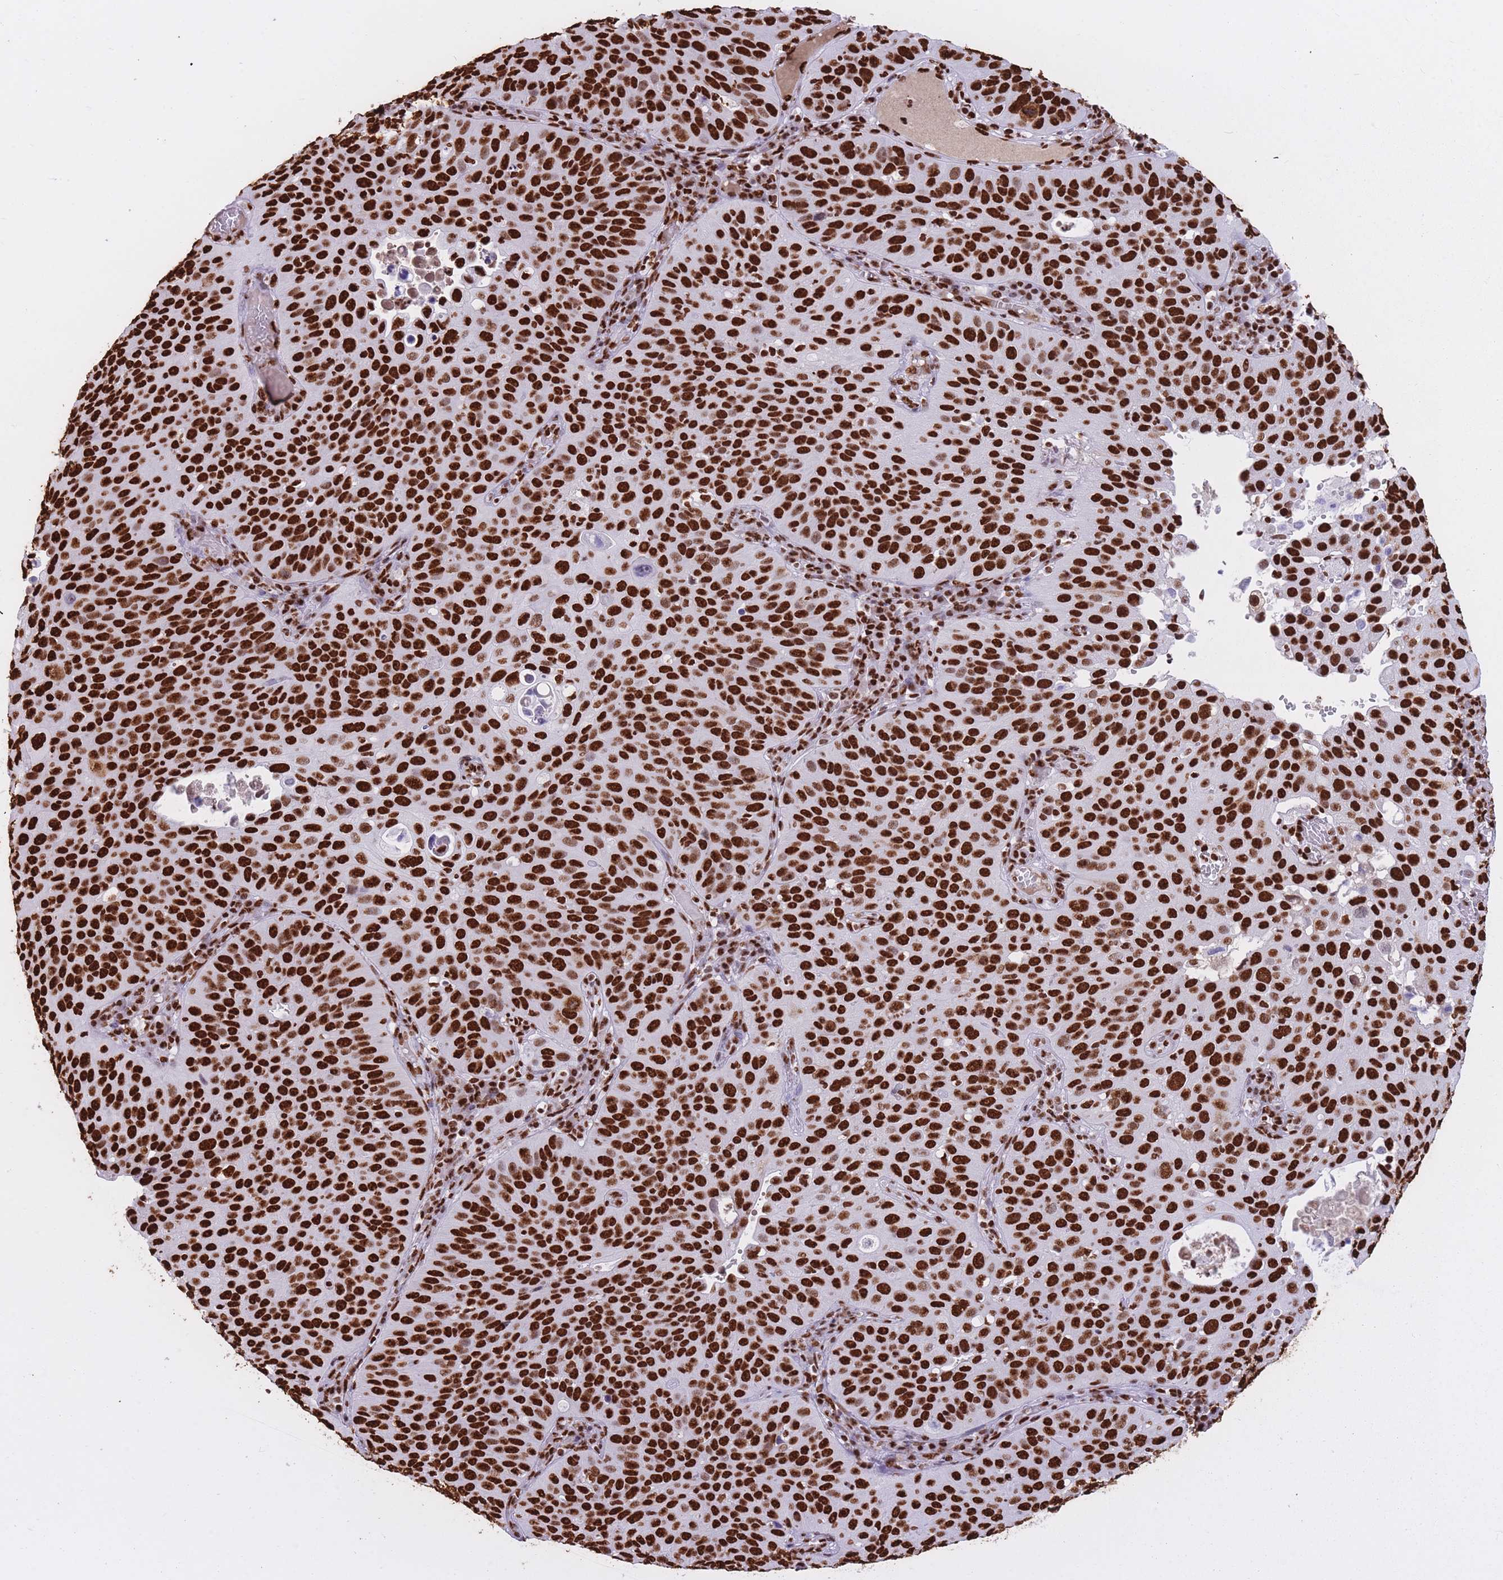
{"staining": {"intensity": "strong", "quantity": ">75%", "location": "nuclear"}, "tissue": "cervical cancer", "cell_type": "Tumor cells", "image_type": "cancer", "snomed": [{"axis": "morphology", "description": "Squamous cell carcinoma, NOS"}, {"axis": "topography", "description": "Cervix"}], "caption": "Protein expression analysis of cervical cancer (squamous cell carcinoma) reveals strong nuclear staining in about >75% of tumor cells. Using DAB (3,3'-diaminobenzidine) (brown) and hematoxylin (blue) stains, captured at high magnification using brightfield microscopy.", "gene": "HNRNPUL1", "patient": {"sex": "female", "age": 36}}